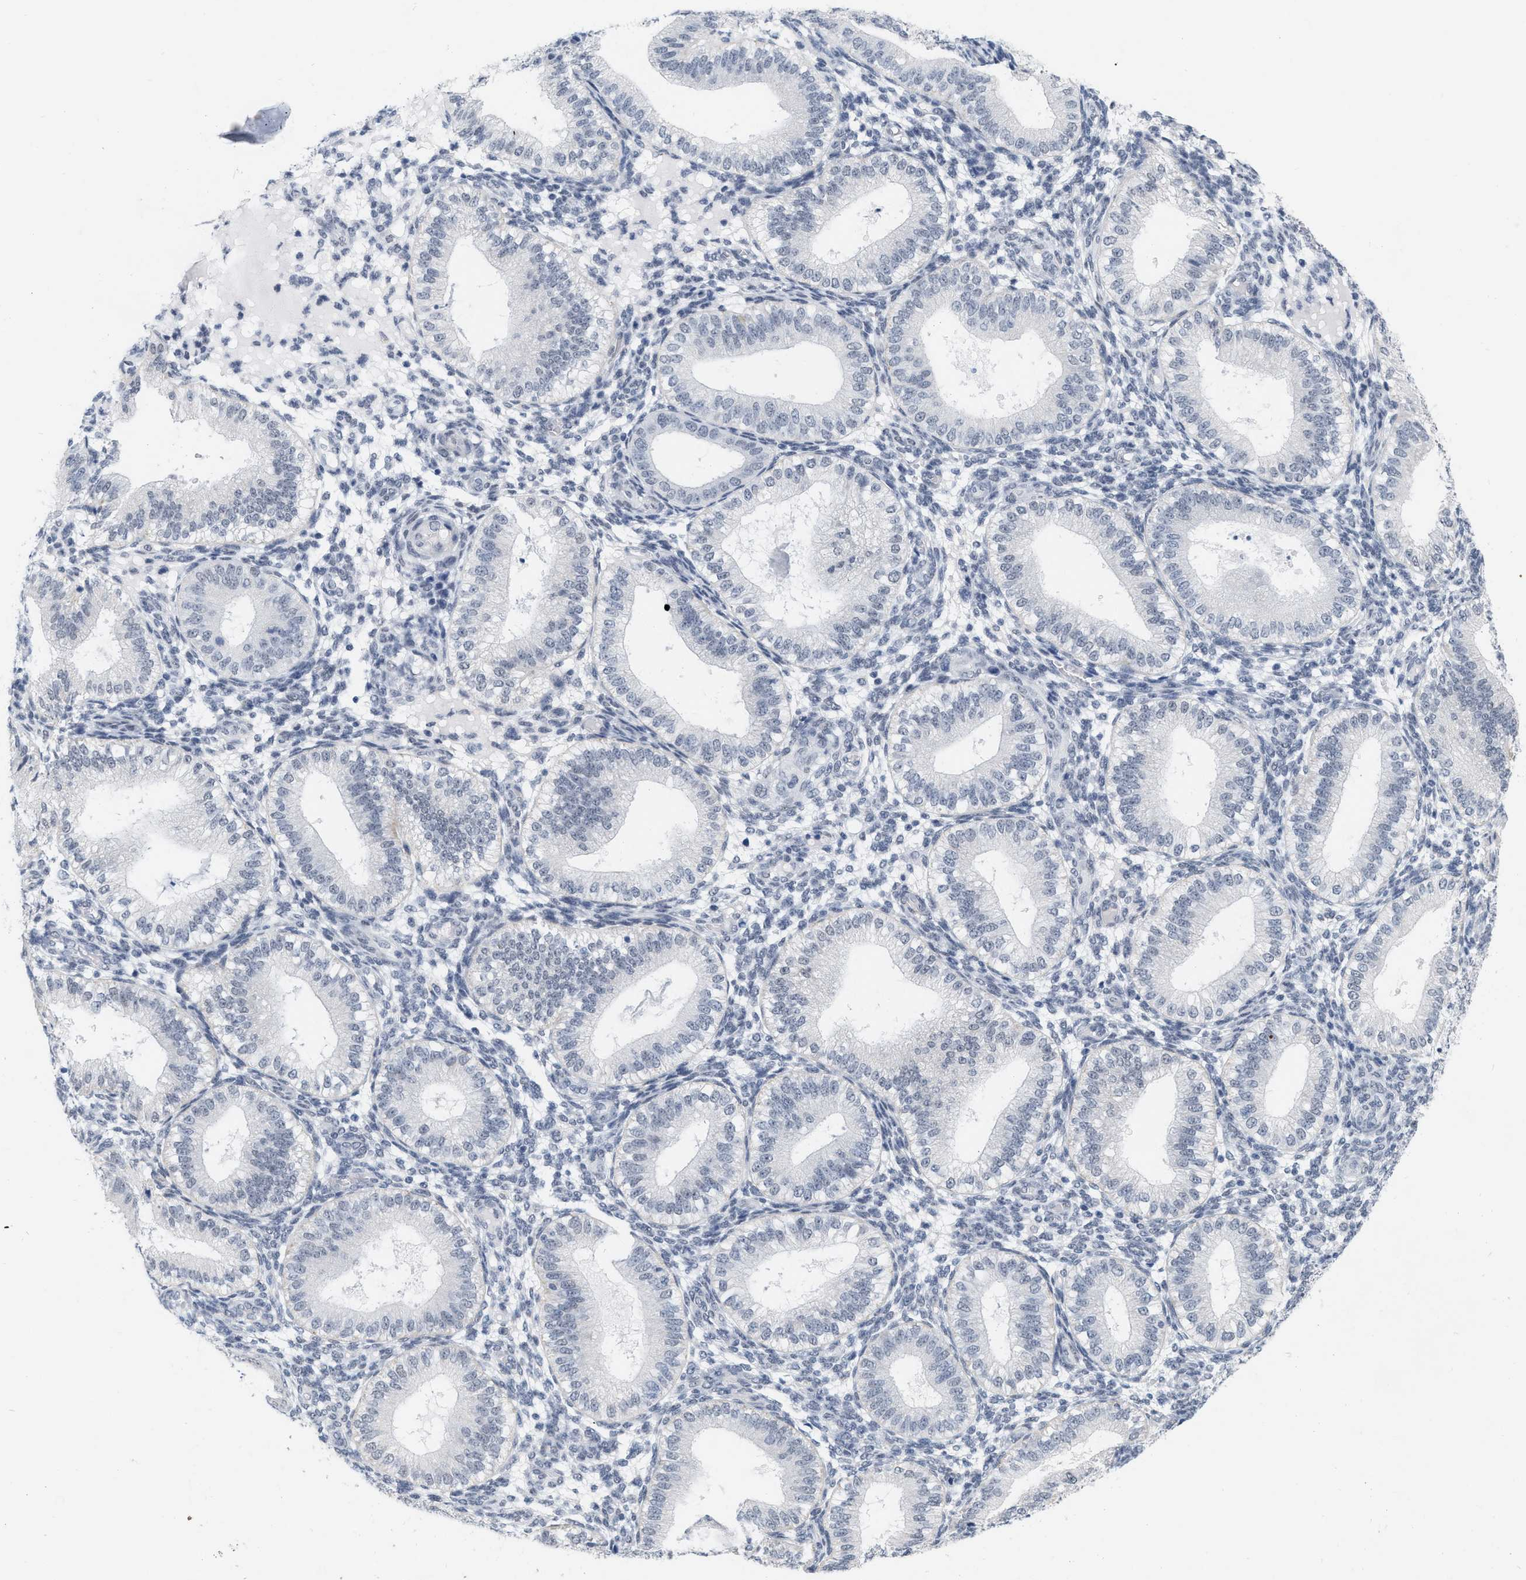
{"staining": {"intensity": "negative", "quantity": "none", "location": "none"}, "tissue": "endometrium", "cell_type": "Cells in endometrial stroma", "image_type": "normal", "snomed": [{"axis": "morphology", "description": "Normal tissue, NOS"}, {"axis": "topography", "description": "Endometrium"}], "caption": "The IHC photomicrograph has no significant positivity in cells in endometrial stroma of endometrium. Nuclei are stained in blue.", "gene": "XIRP1", "patient": {"sex": "female", "age": 39}}